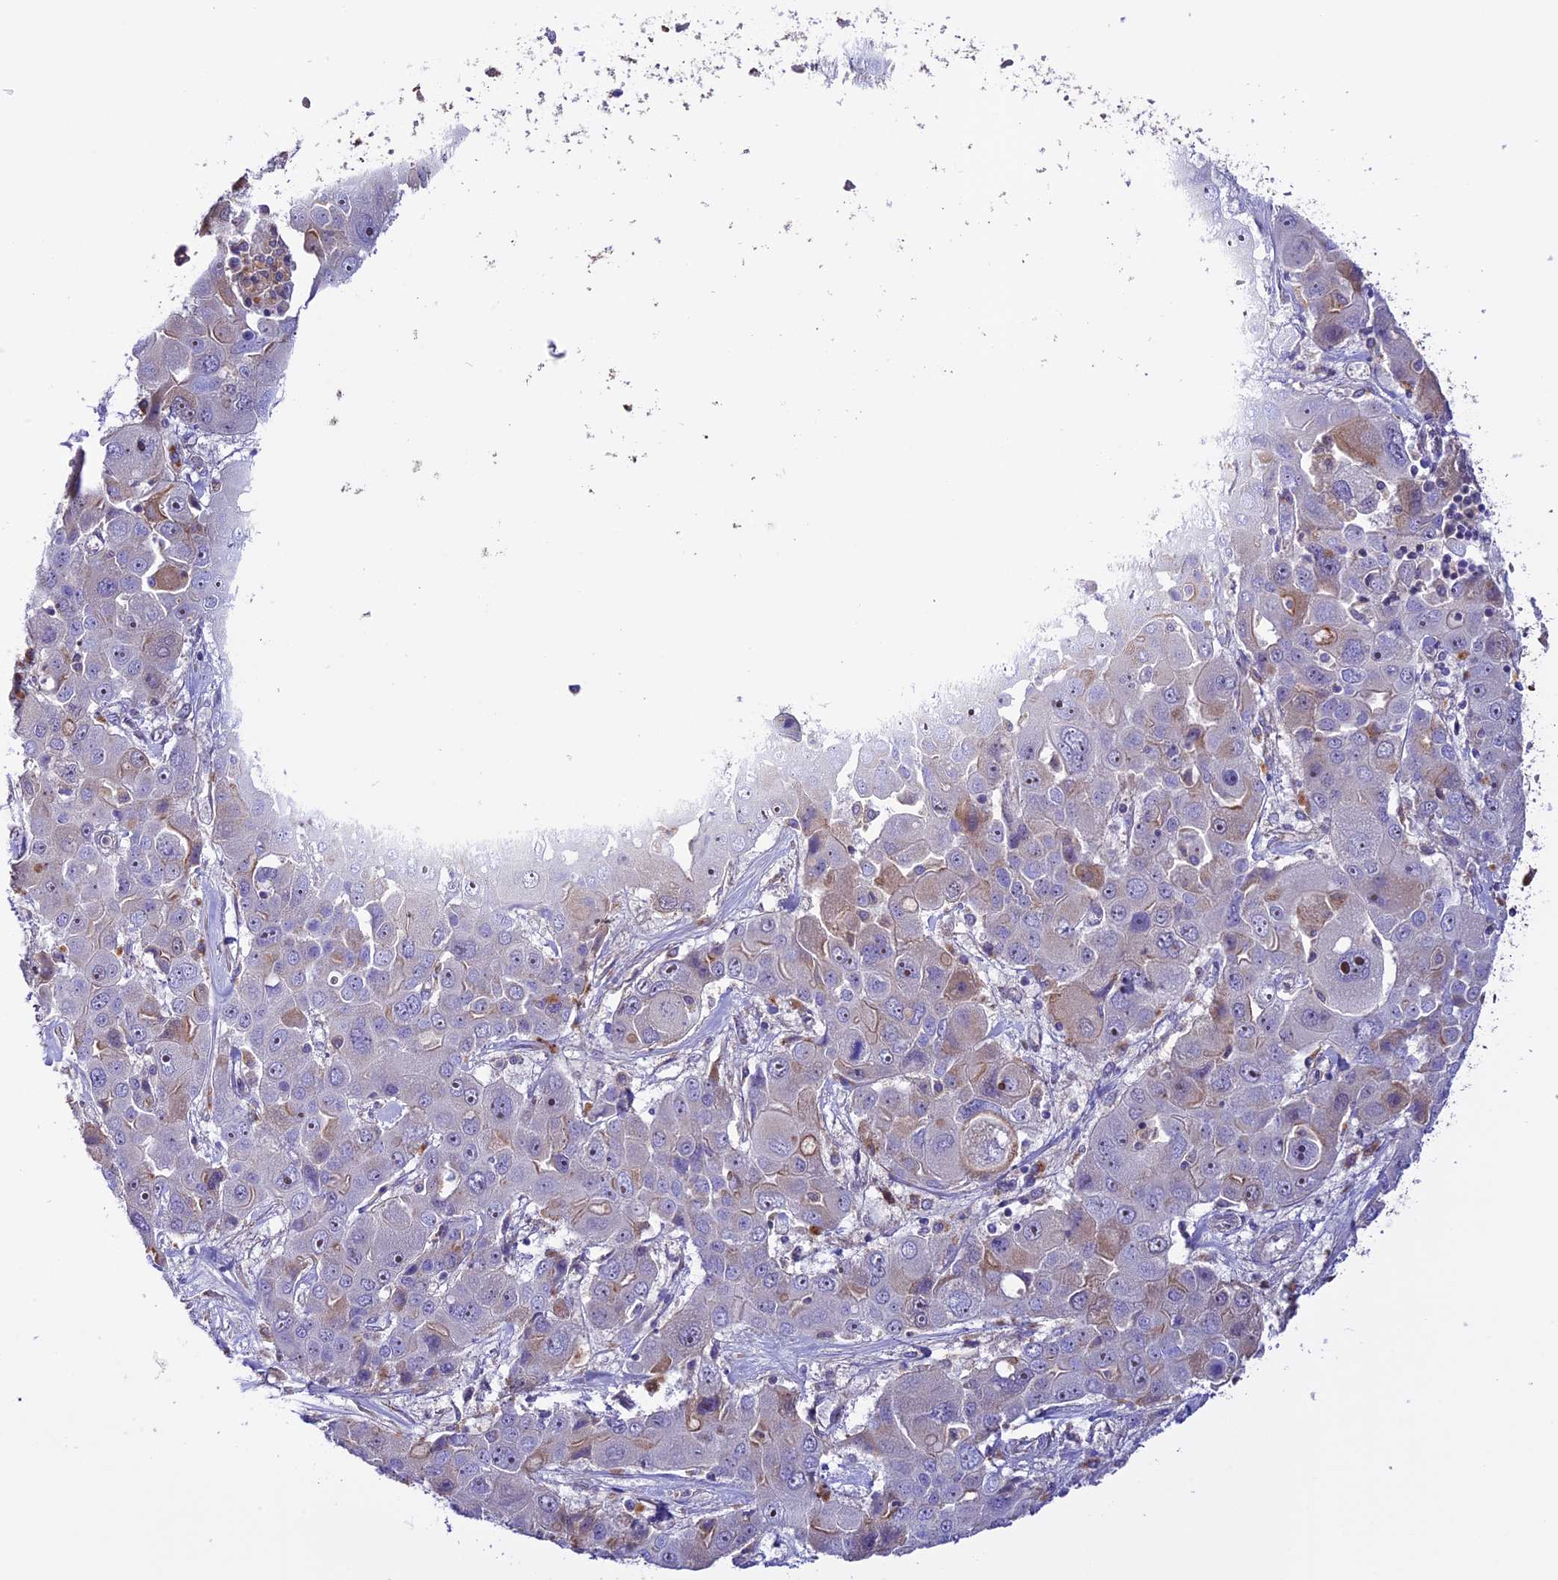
{"staining": {"intensity": "moderate", "quantity": "<25%", "location": "cytoplasmic/membranous"}, "tissue": "liver cancer", "cell_type": "Tumor cells", "image_type": "cancer", "snomed": [{"axis": "morphology", "description": "Cholangiocarcinoma"}, {"axis": "topography", "description": "Liver"}], "caption": "This histopathology image reveals liver cancer stained with IHC to label a protein in brown. The cytoplasmic/membranous of tumor cells show moderate positivity for the protein. Nuclei are counter-stained blue.", "gene": "METTL22", "patient": {"sex": "male", "age": 67}}